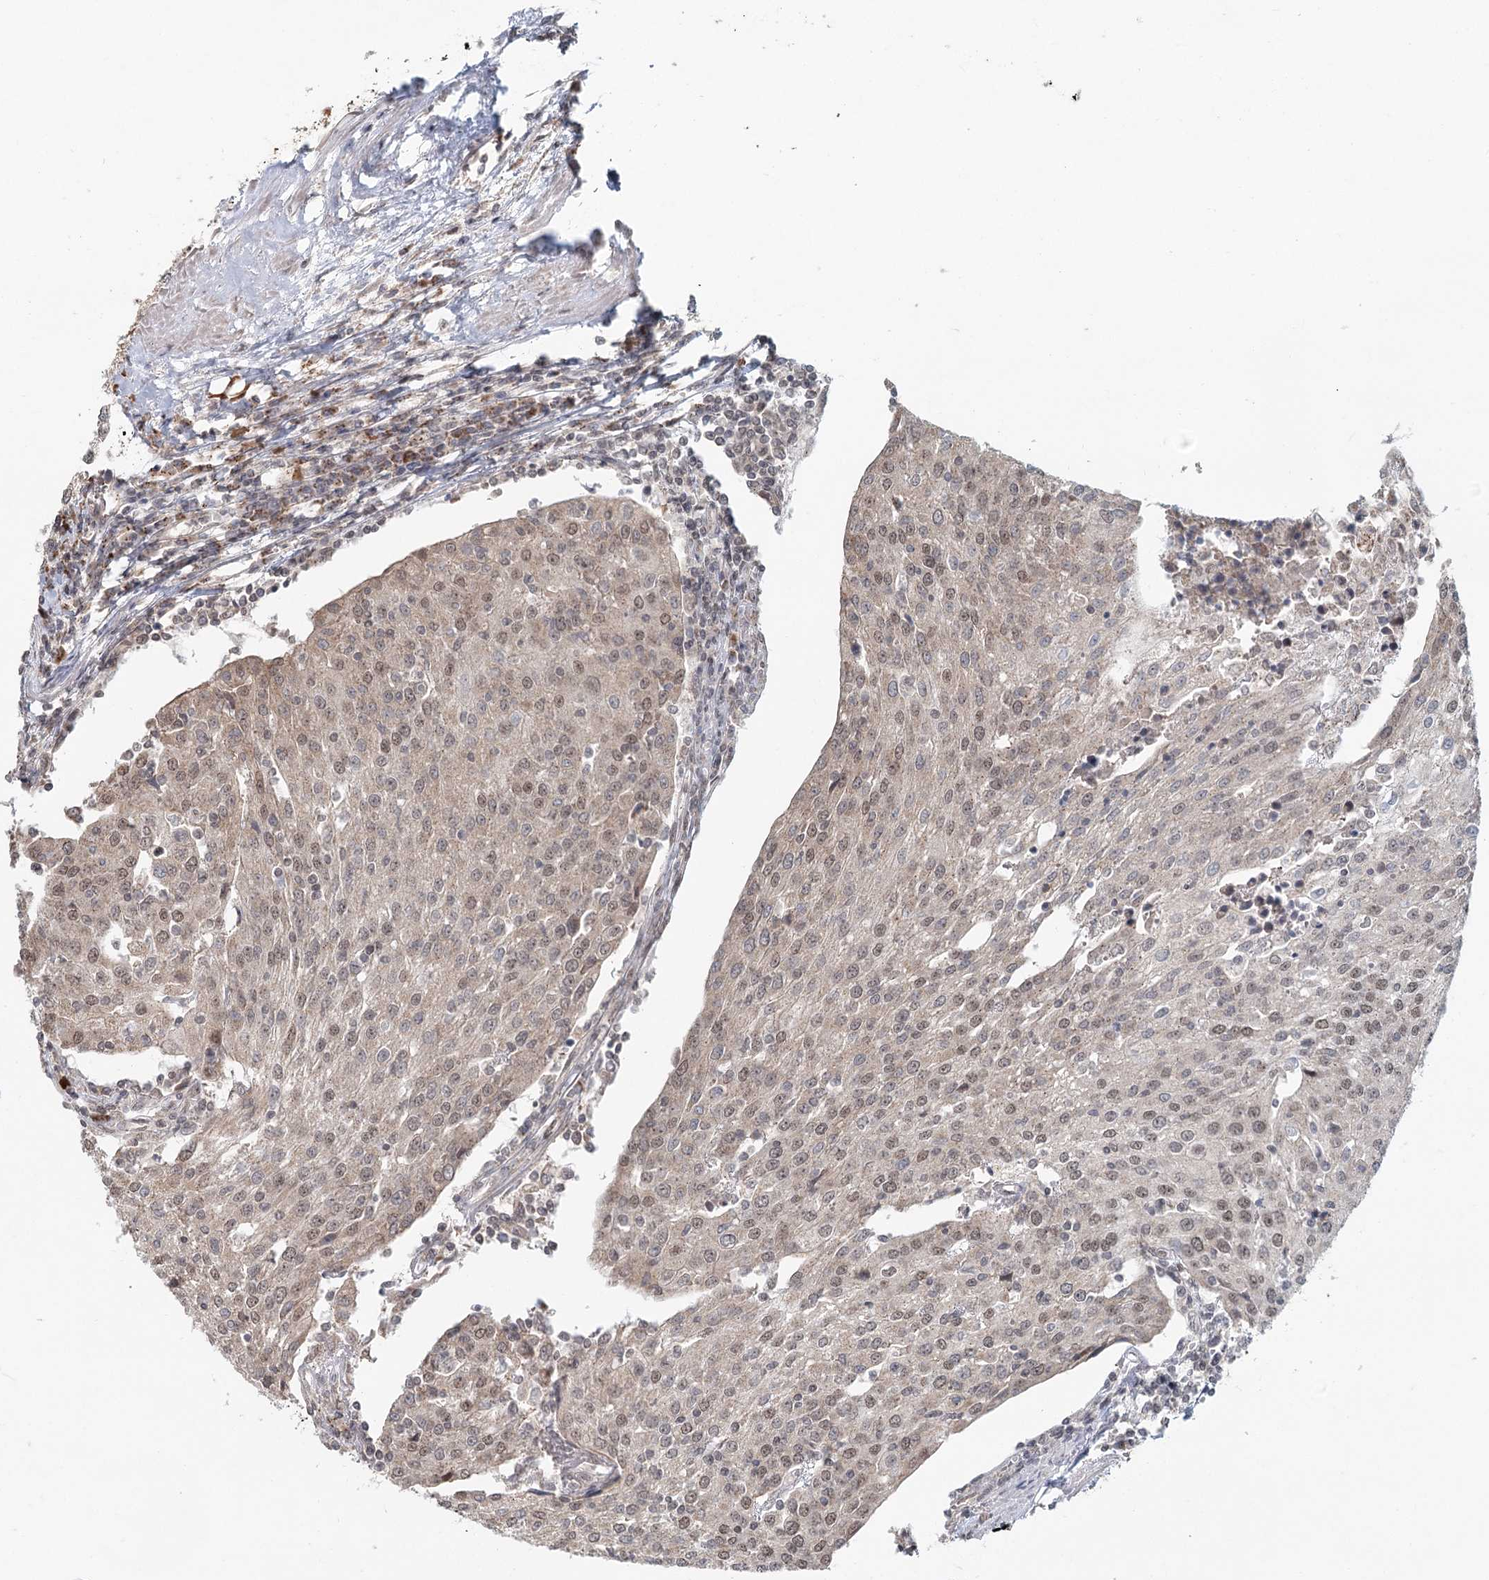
{"staining": {"intensity": "weak", "quantity": "<25%", "location": "nuclear"}, "tissue": "urothelial cancer", "cell_type": "Tumor cells", "image_type": "cancer", "snomed": [{"axis": "morphology", "description": "Urothelial carcinoma, High grade"}, {"axis": "topography", "description": "Urinary bladder"}], "caption": "Urothelial cancer stained for a protein using IHC displays no expression tumor cells.", "gene": "GPALPP1", "patient": {"sex": "female", "age": 85}}